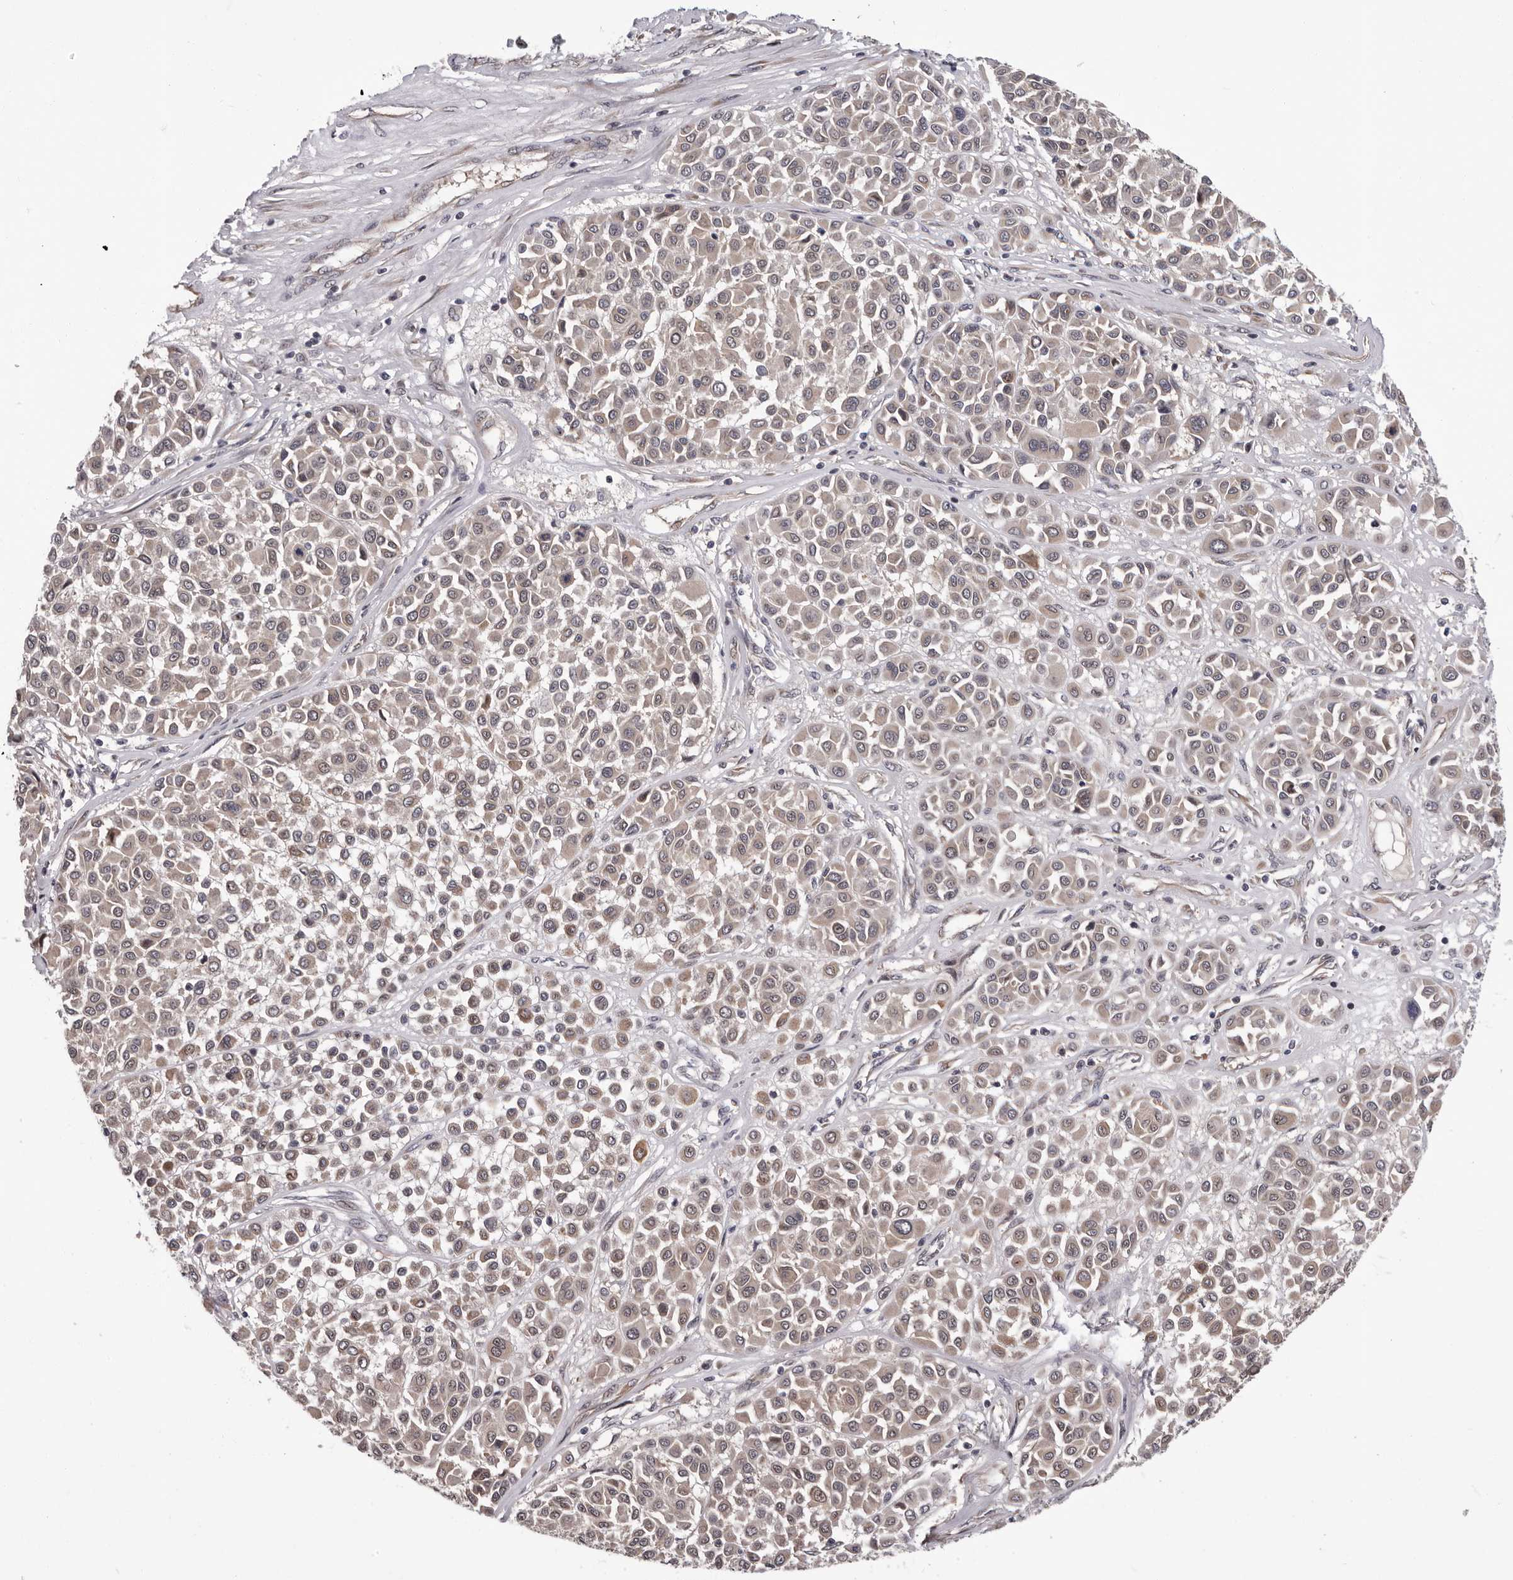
{"staining": {"intensity": "weak", "quantity": ">75%", "location": "cytoplasmic/membranous,nuclear"}, "tissue": "melanoma", "cell_type": "Tumor cells", "image_type": "cancer", "snomed": [{"axis": "morphology", "description": "Malignant melanoma, Metastatic site"}, {"axis": "topography", "description": "Soft tissue"}], "caption": "Melanoma stained for a protein (brown) demonstrates weak cytoplasmic/membranous and nuclear positive positivity in about >75% of tumor cells.", "gene": "MED8", "patient": {"sex": "male", "age": 41}}